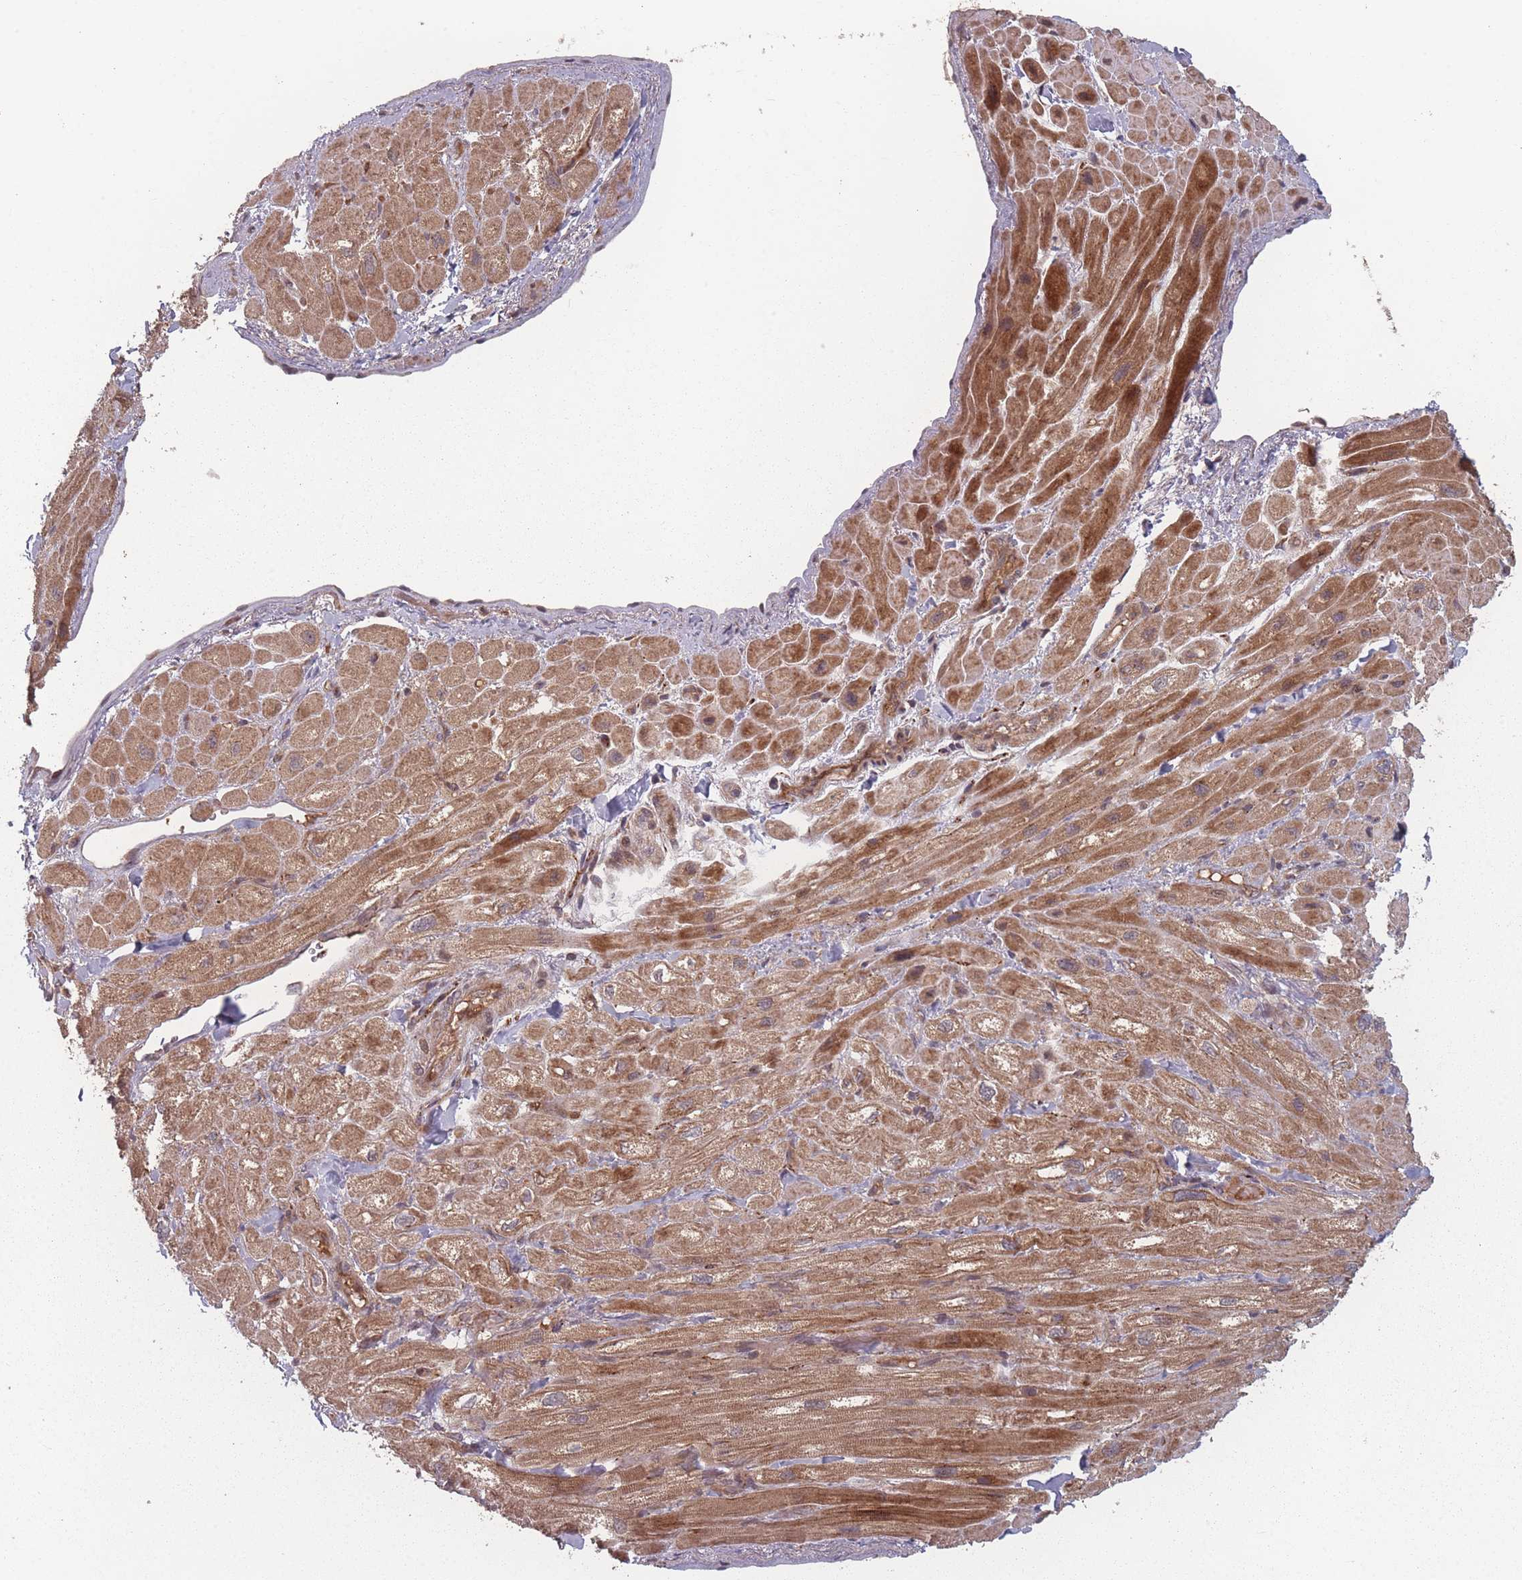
{"staining": {"intensity": "moderate", "quantity": ">75%", "location": "cytoplasmic/membranous"}, "tissue": "heart muscle", "cell_type": "Cardiomyocytes", "image_type": "normal", "snomed": [{"axis": "morphology", "description": "Normal tissue, NOS"}, {"axis": "topography", "description": "Heart"}], "caption": "High-power microscopy captured an immunohistochemistry (IHC) micrograph of normal heart muscle, revealing moderate cytoplasmic/membranous positivity in approximately >75% of cardiomyocytes. (DAB (3,3'-diaminobenzidine) IHC with brightfield microscopy, high magnification).", "gene": "HAGH", "patient": {"sex": "male", "age": 65}}